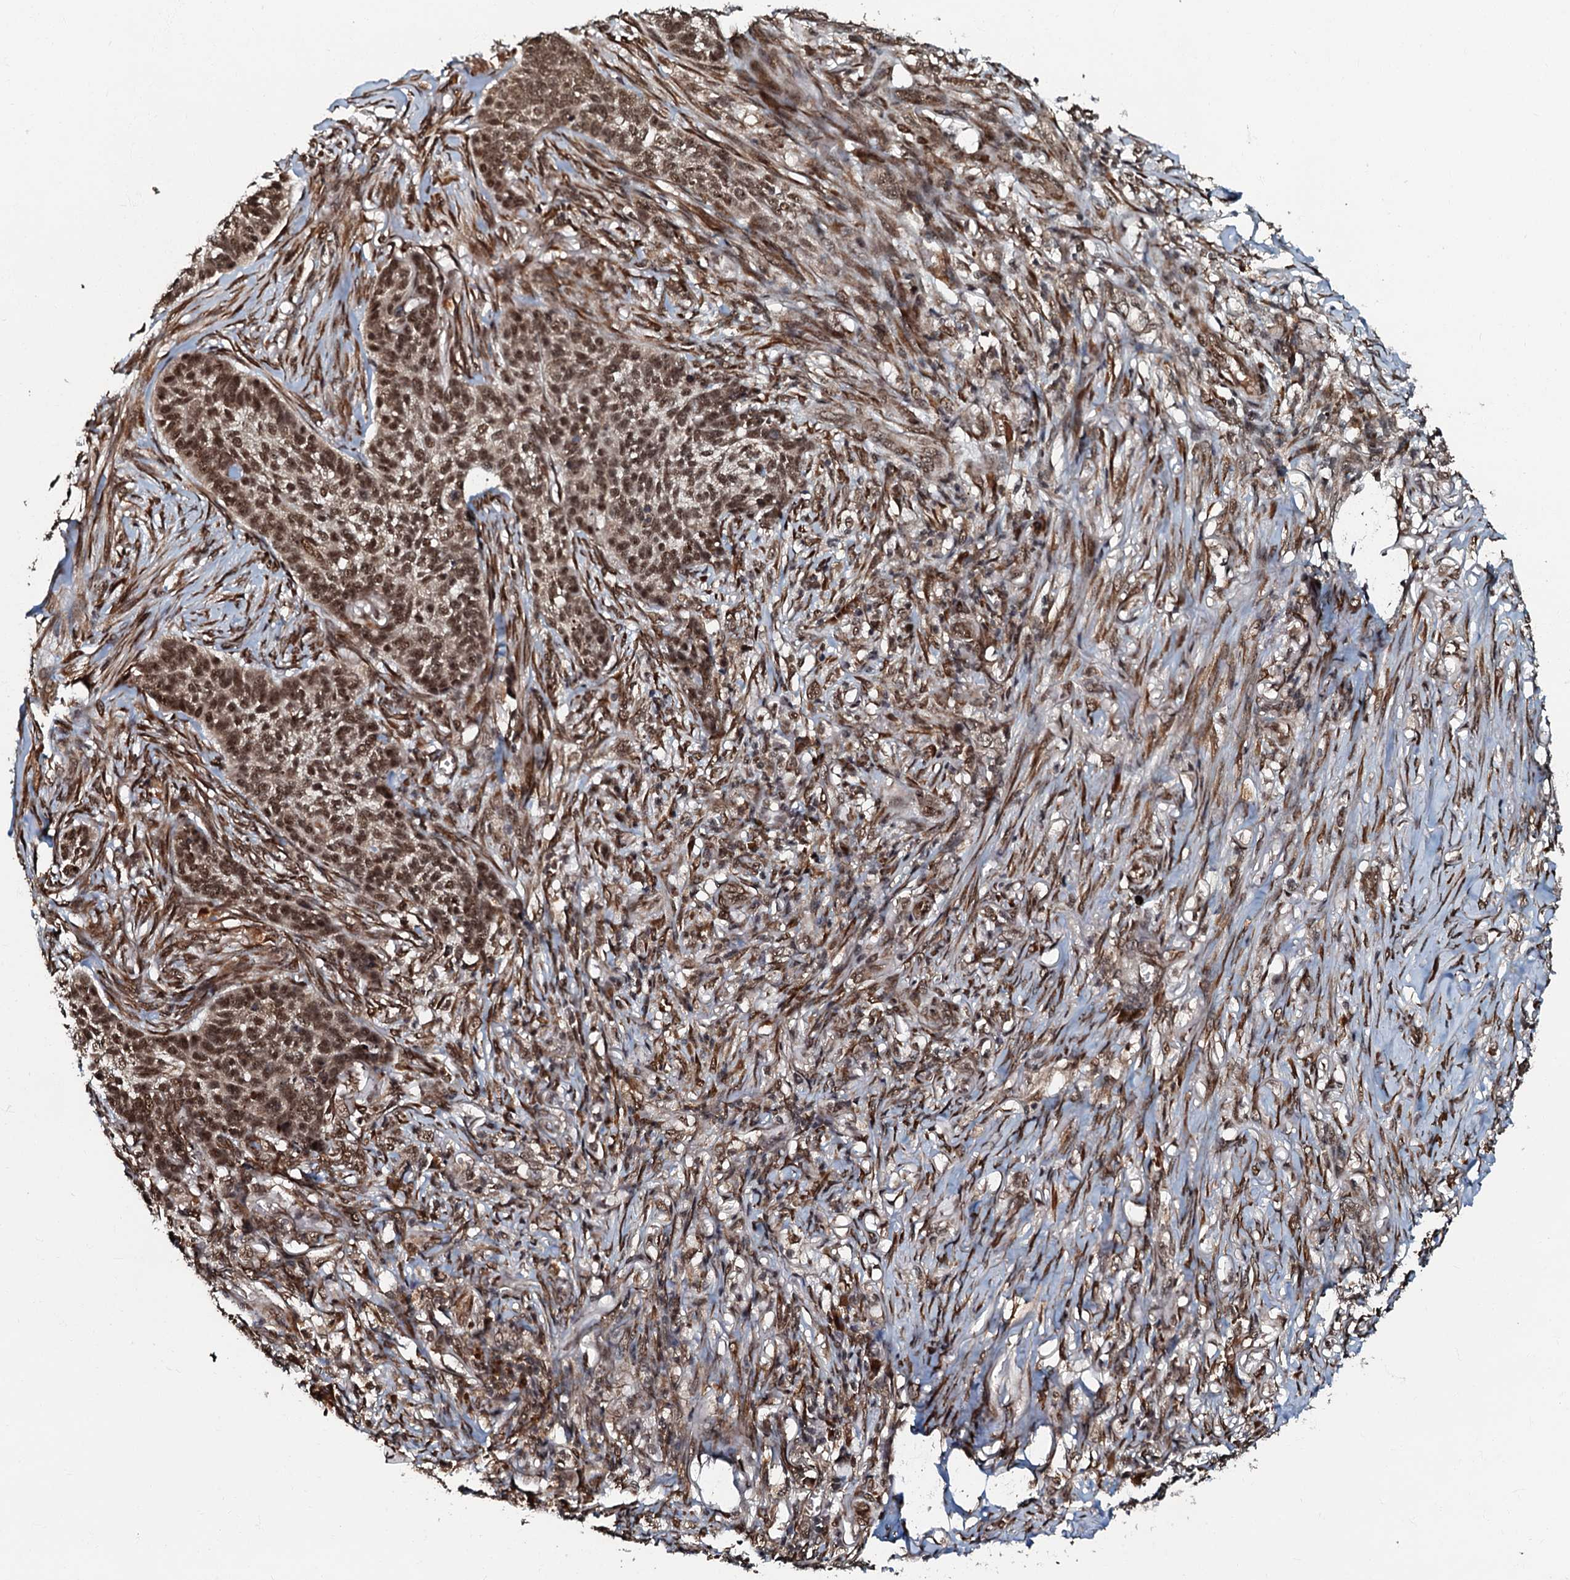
{"staining": {"intensity": "moderate", "quantity": ">75%", "location": "nuclear"}, "tissue": "skin cancer", "cell_type": "Tumor cells", "image_type": "cancer", "snomed": [{"axis": "morphology", "description": "Basal cell carcinoma"}, {"axis": "topography", "description": "Skin"}], "caption": "Human skin cancer stained with a protein marker reveals moderate staining in tumor cells.", "gene": "C18orf32", "patient": {"sex": "male", "age": 85}}